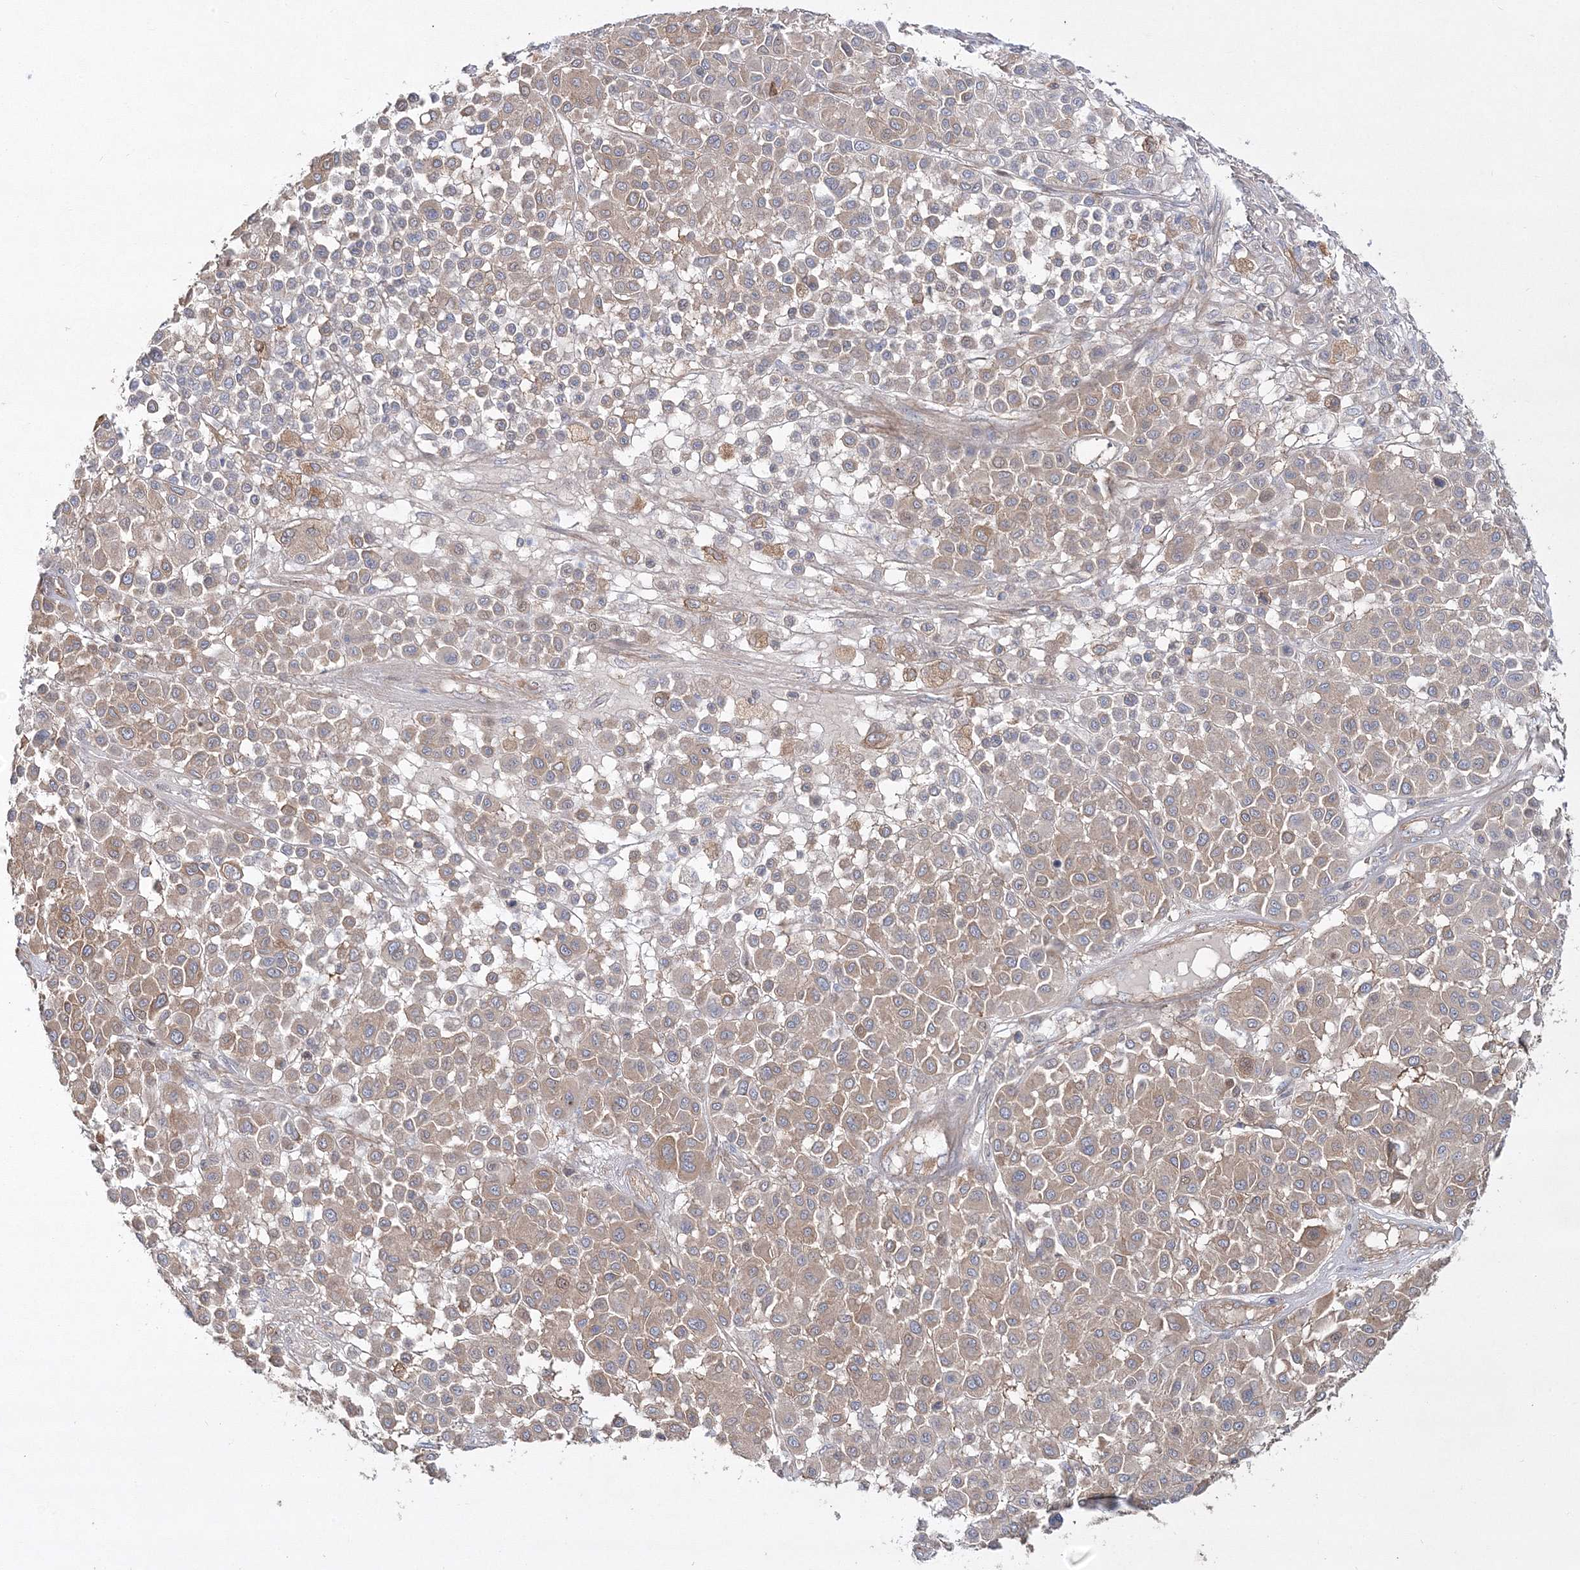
{"staining": {"intensity": "weak", "quantity": ">75%", "location": "cytoplasmic/membranous"}, "tissue": "melanoma", "cell_type": "Tumor cells", "image_type": "cancer", "snomed": [{"axis": "morphology", "description": "Malignant melanoma, Metastatic site"}, {"axis": "topography", "description": "Soft tissue"}], "caption": "DAB (3,3'-diaminobenzidine) immunohistochemical staining of human melanoma demonstrates weak cytoplasmic/membranous protein expression in approximately >75% of tumor cells.", "gene": "ZSWIM6", "patient": {"sex": "male", "age": 41}}